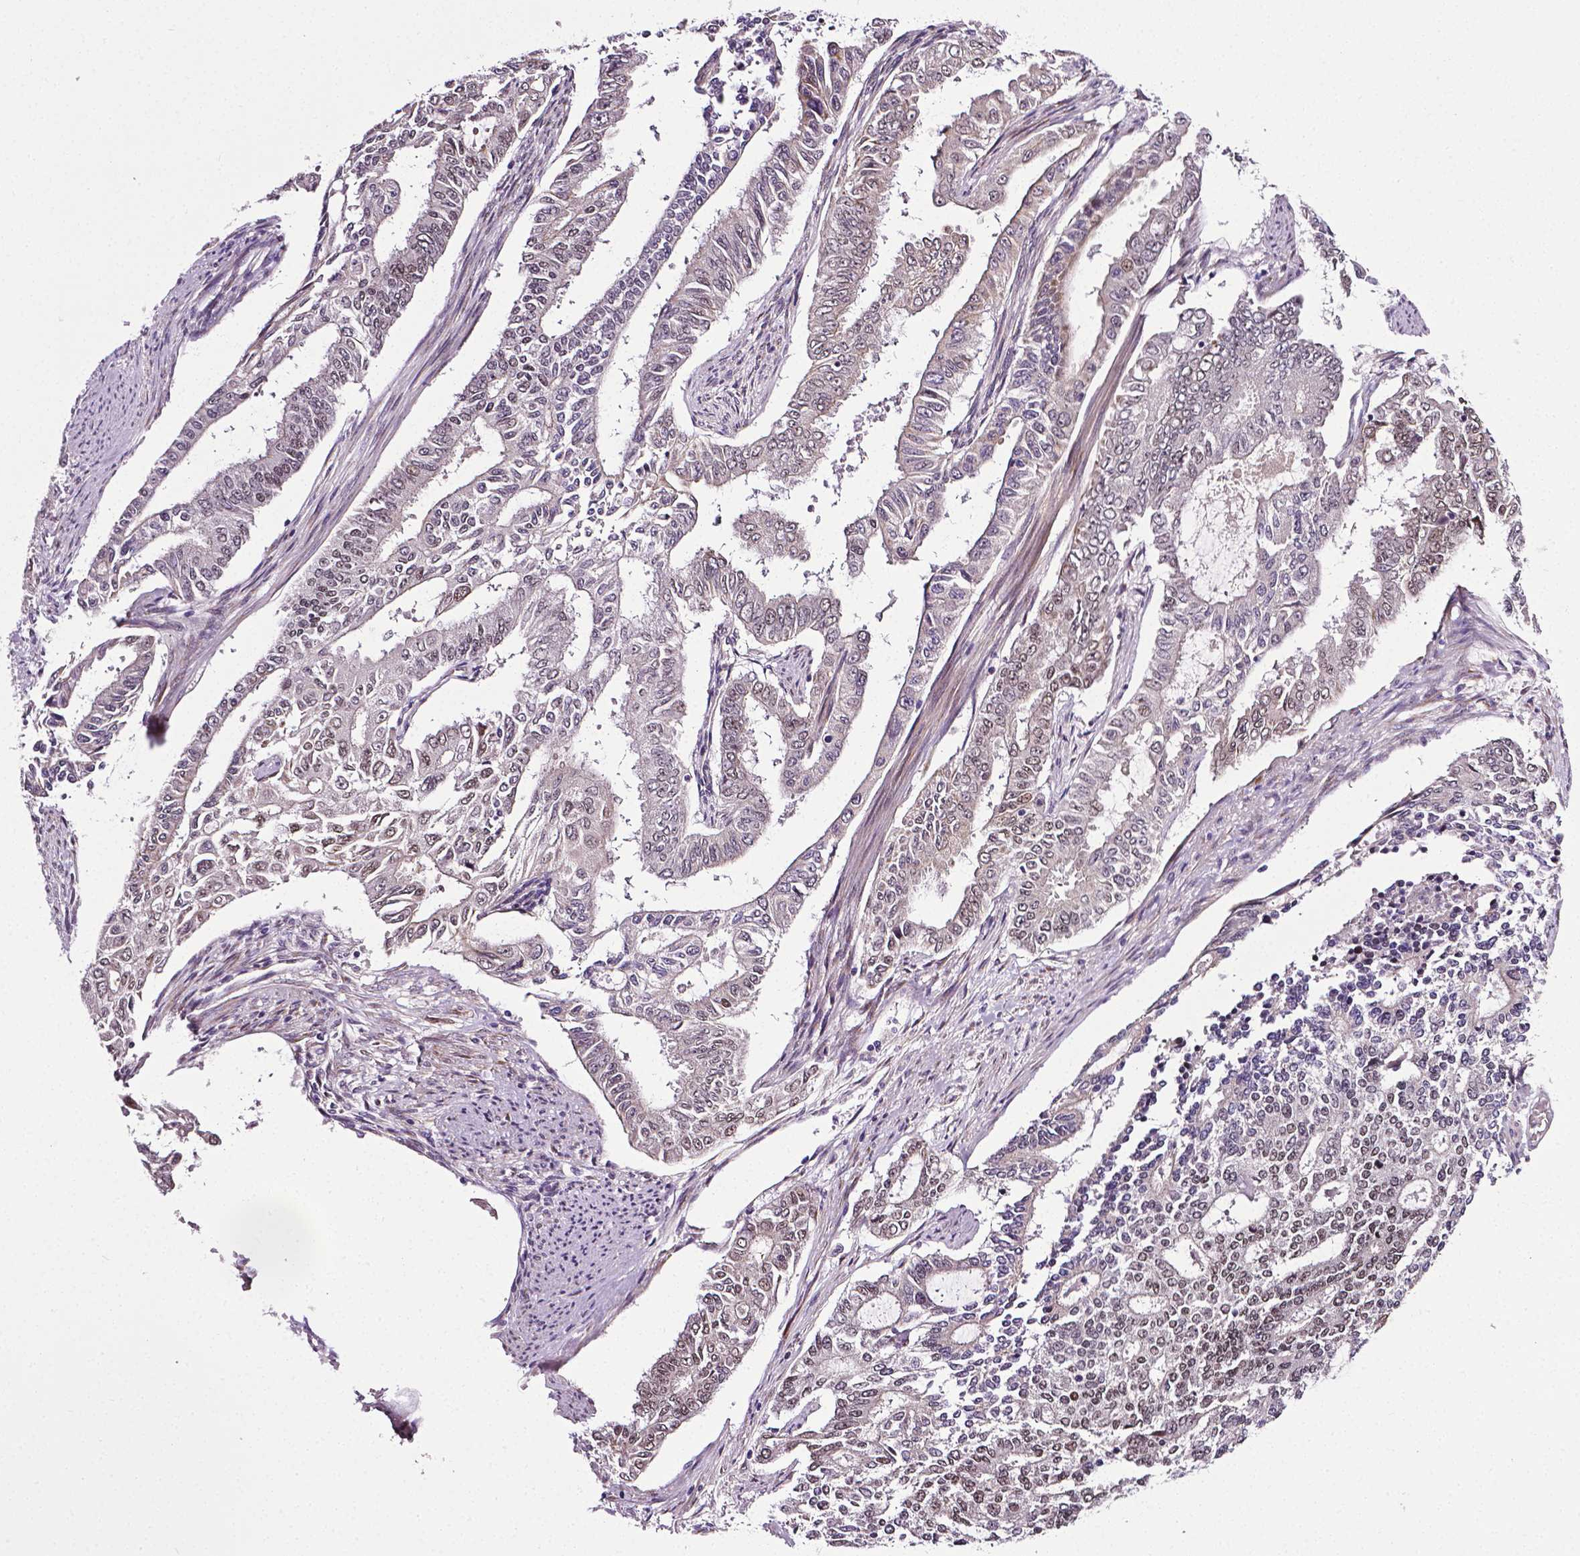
{"staining": {"intensity": "weak", "quantity": "25%-75%", "location": "nuclear"}, "tissue": "endometrial cancer", "cell_type": "Tumor cells", "image_type": "cancer", "snomed": [{"axis": "morphology", "description": "Adenocarcinoma, NOS"}, {"axis": "topography", "description": "Uterus"}], "caption": "Immunohistochemical staining of endometrial adenocarcinoma exhibits low levels of weak nuclear protein expression in approximately 25%-75% of tumor cells.", "gene": "PTGER3", "patient": {"sex": "female", "age": 59}}